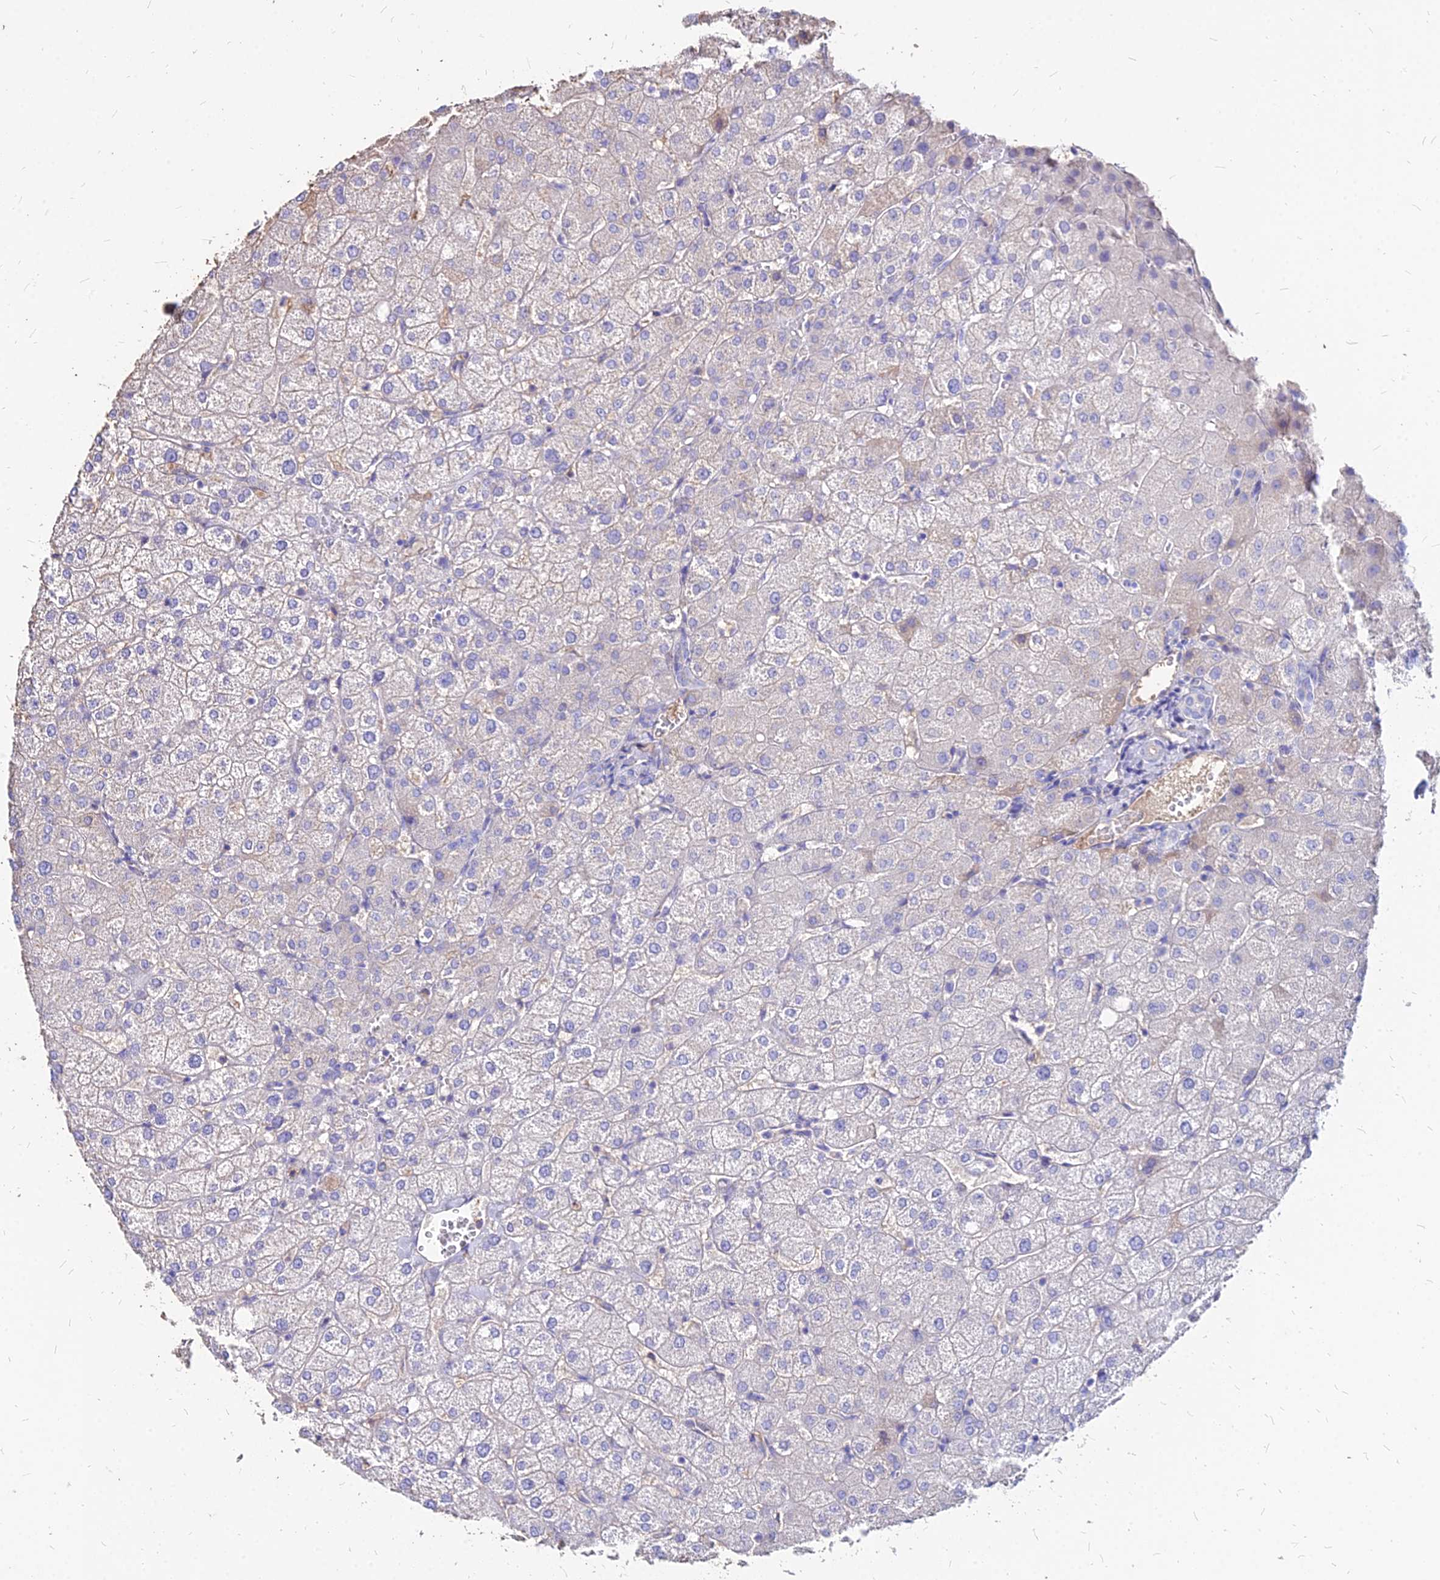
{"staining": {"intensity": "negative", "quantity": "none", "location": "none"}, "tissue": "liver", "cell_type": "Cholangiocytes", "image_type": "normal", "snomed": [{"axis": "morphology", "description": "Normal tissue, NOS"}, {"axis": "topography", "description": "Liver"}], "caption": "High power microscopy image of an immunohistochemistry photomicrograph of normal liver, revealing no significant positivity in cholangiocytes.", "gene": "NME5", "patient": {"sex": "female", "age": 54}}